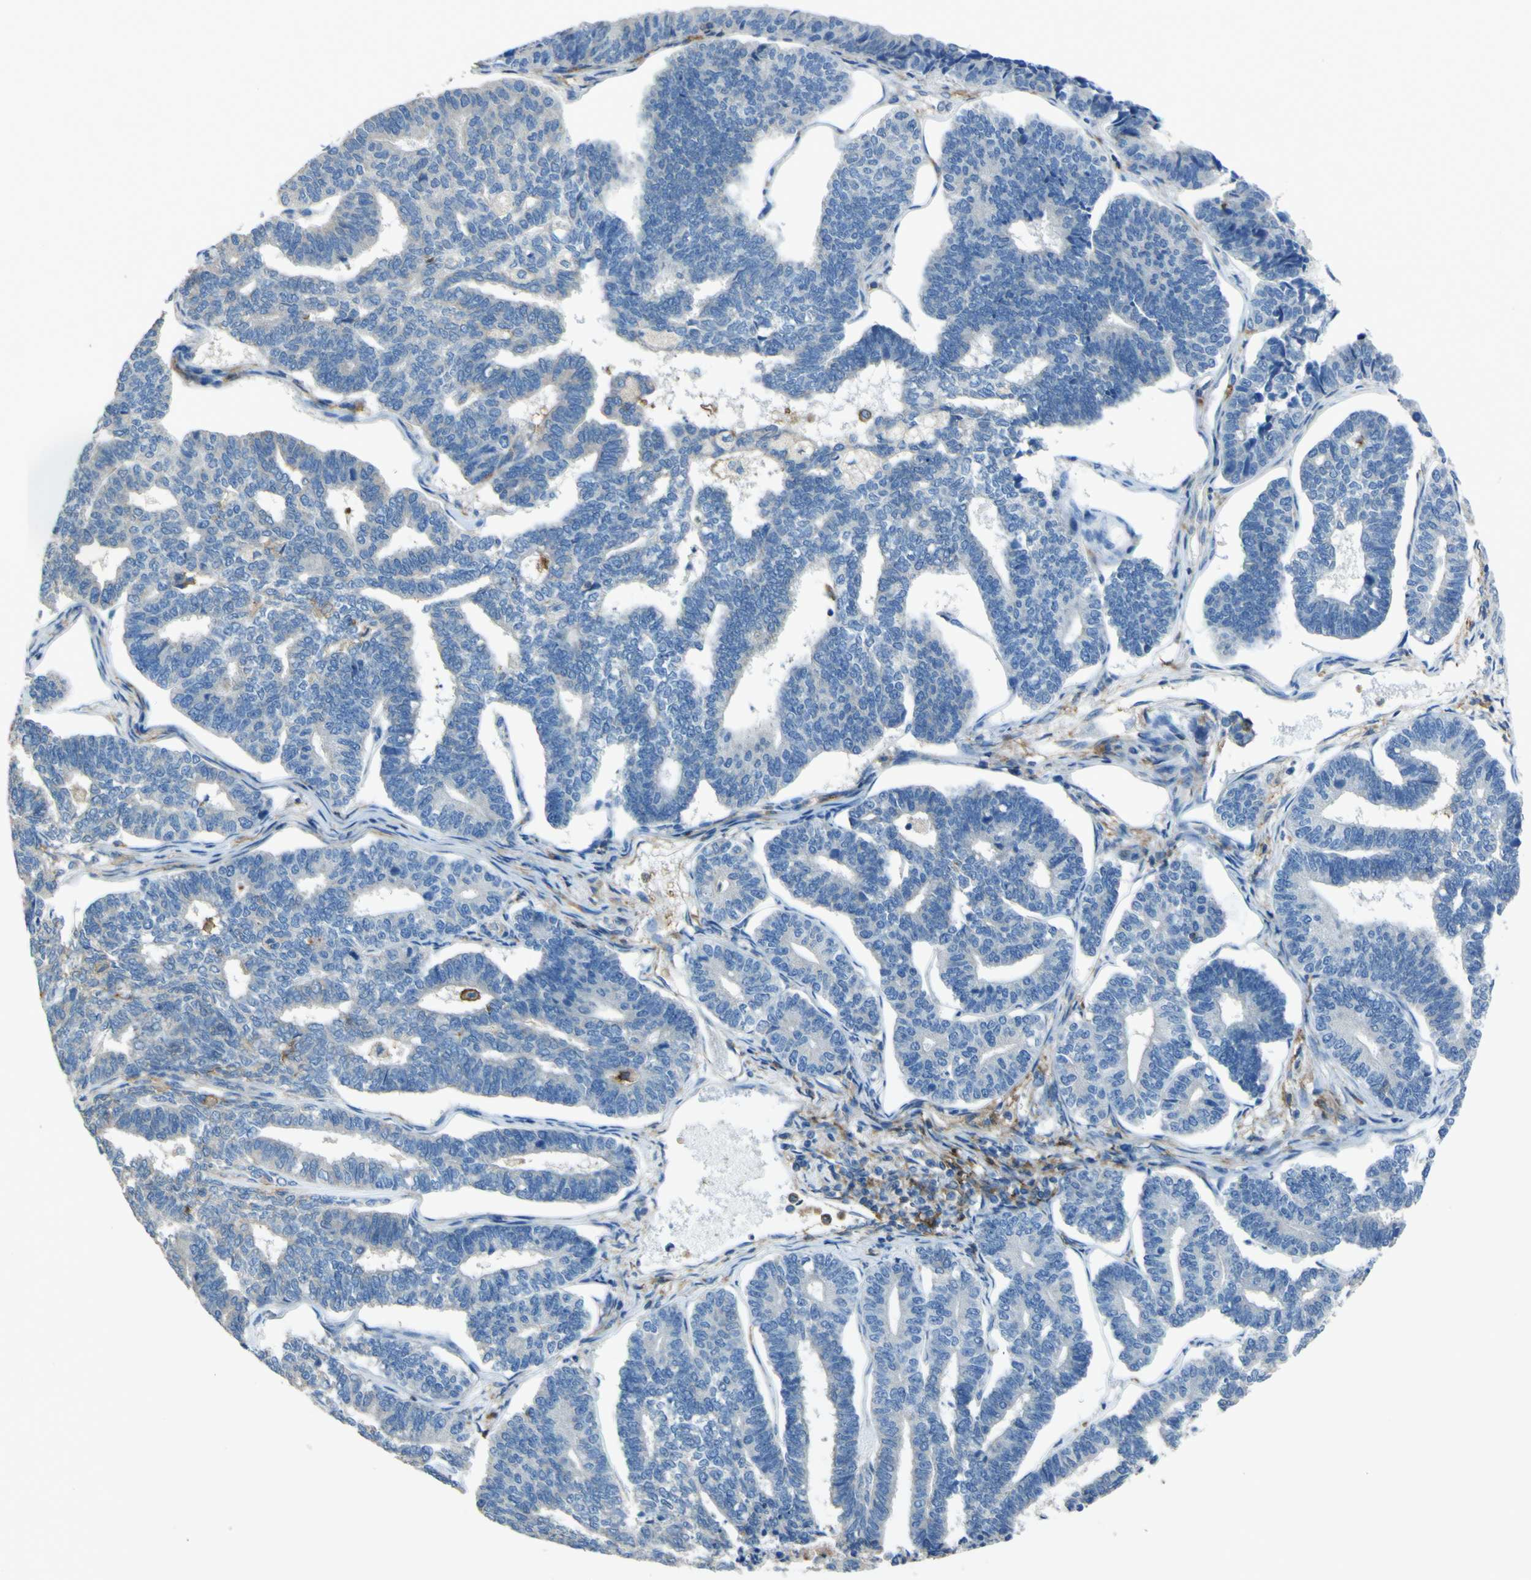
{"staining": {"intensity": "negative", "quantity": "none", "location": "none"}, "tissue": "endometrial cancer", "cell_type": "Tumor cells", "image_type": "cancer", "snomed": [{"axis": "morphology", "description": "Adenocarcinoma, NOS"}, {"axis": "topography", "description": "Endometrium"}], "caption": "This is an IHC micrograph of endometrial cancer. There is no positivity in tumor cells.", "gene": "LAIR1", "patient": {"sex": "female", "age": 70}}